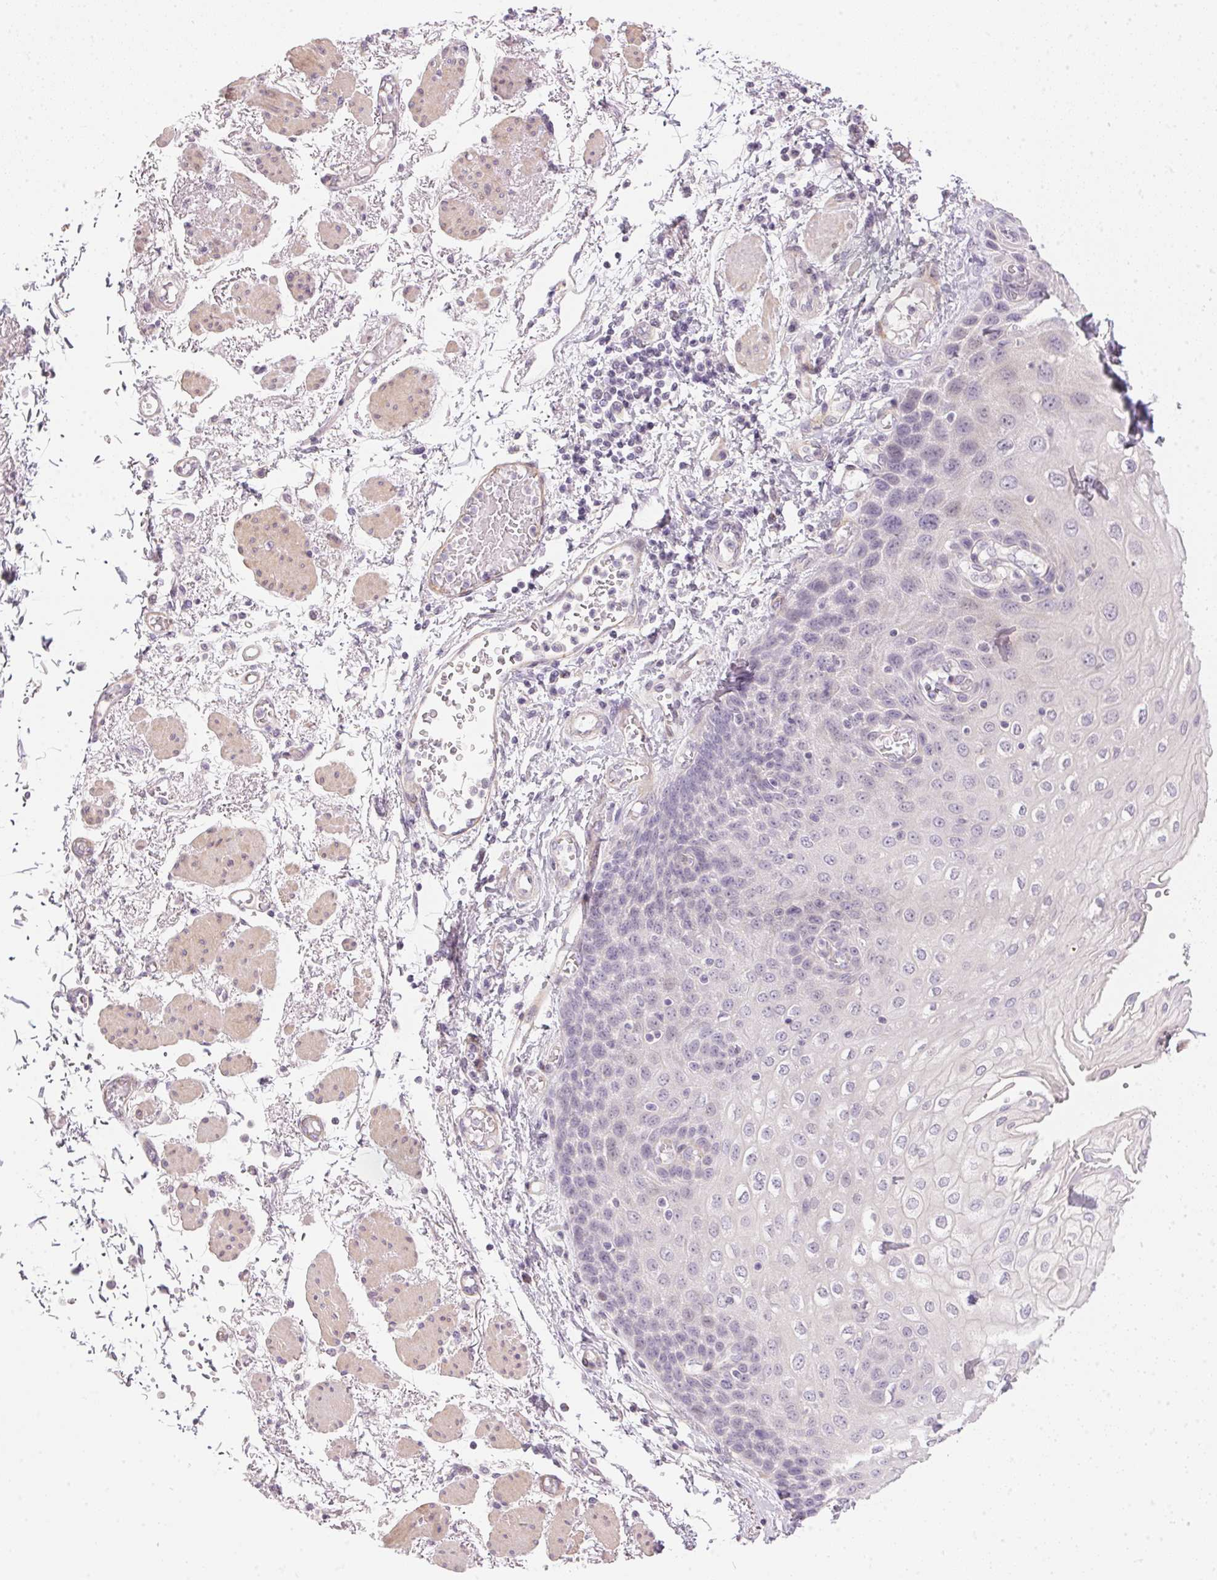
{"staining": {"intensity": "negative", "quantity": "none", "location": "none"}, "tissue": "esophagus", "cell_type": "Squamous epithelial cells", "image_type": "normal", "snomed": [{"axis": "morphology", "description": "Normal tissue, NOS"}, {"axis": "morphology", "description": "Adenocarcinoma, NOS"}, {"axis": "topography", "description": "Esophagus"}], "caption": "Immunohistochemical staining of normal human esophagus shows no significant positivity in squamous epithelial cells.", "gene": "GDAP1L1", "patient": {"sex": "male", "age": 81}}